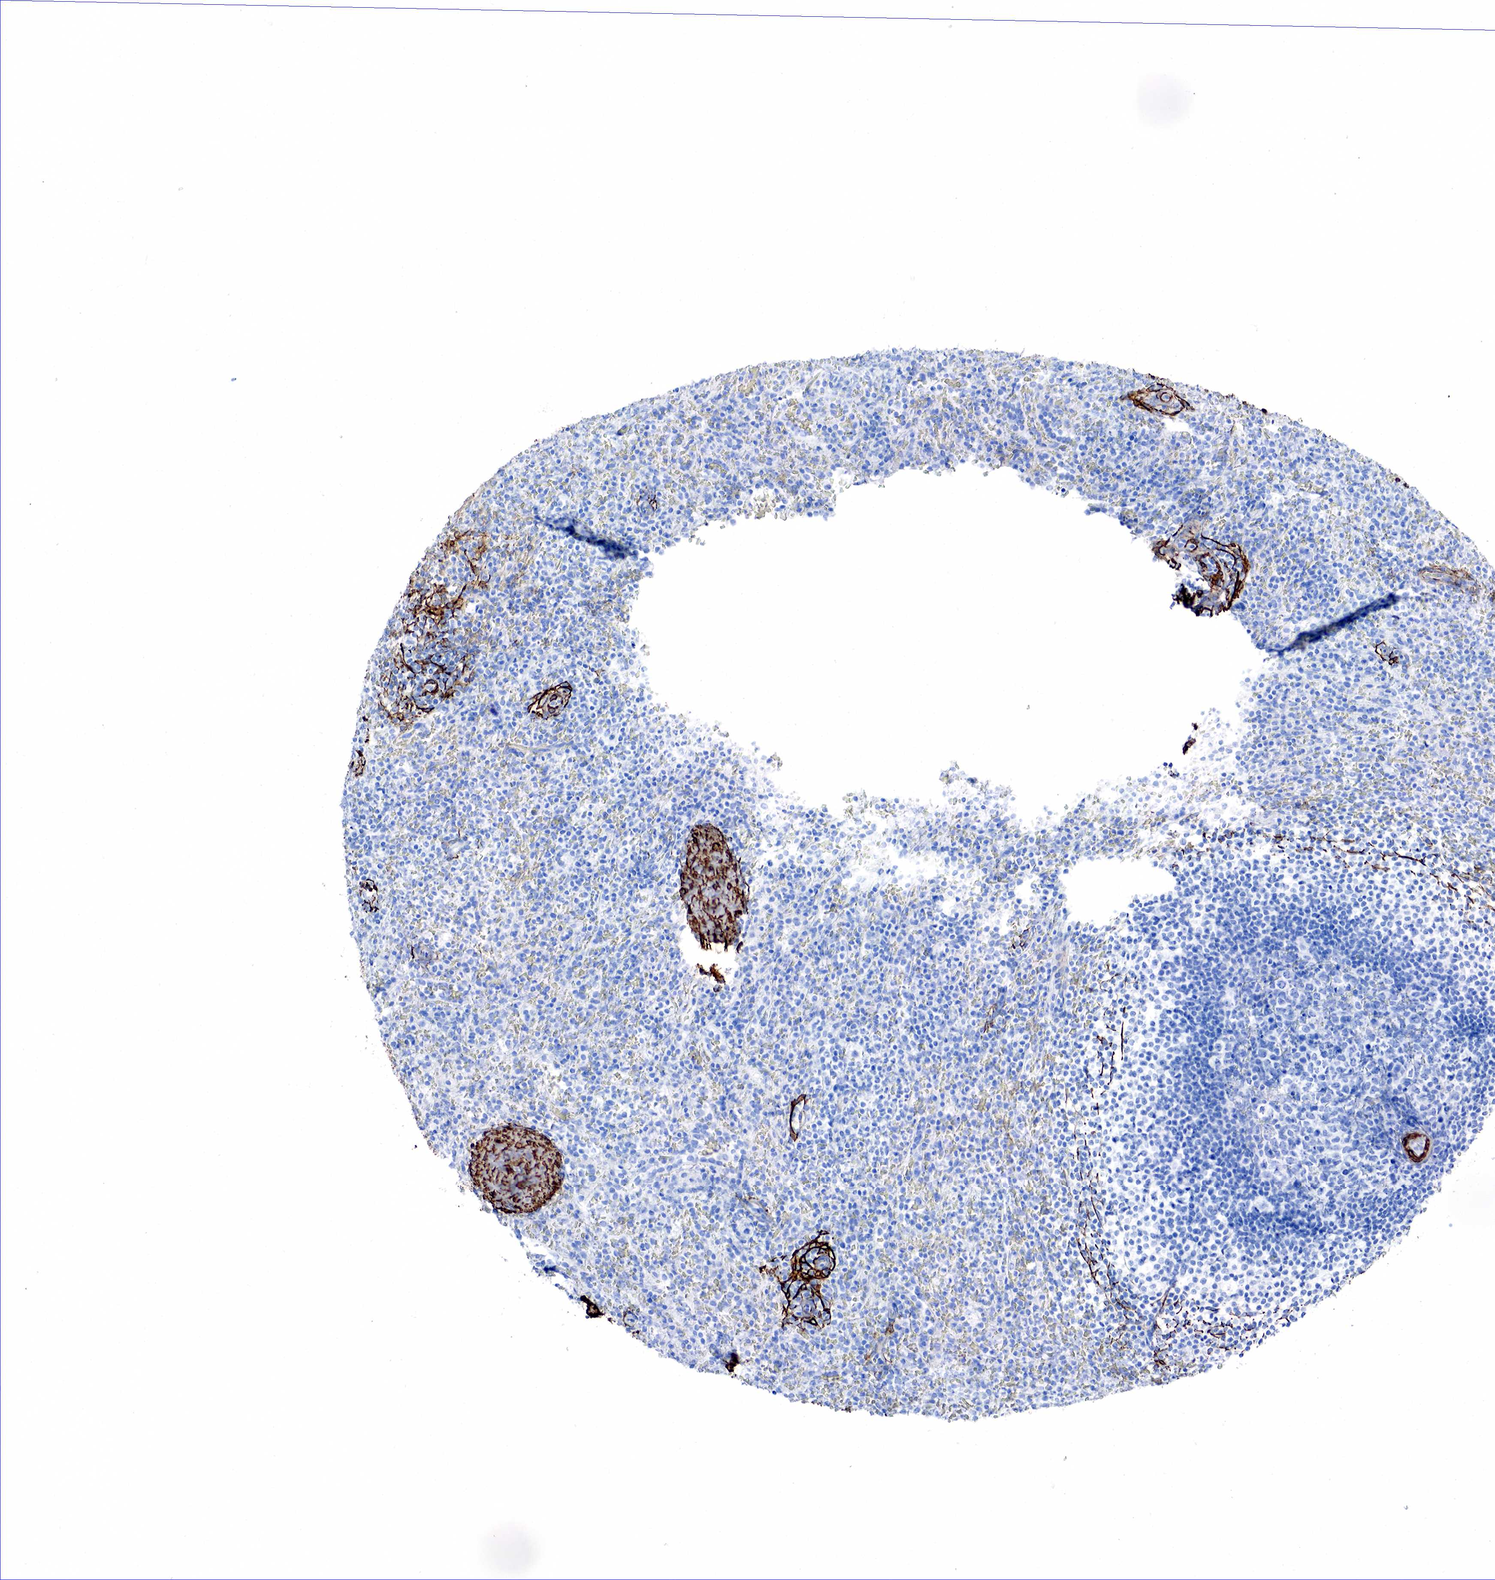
{"staining": {"intensity": "negative", "quantity": "none", "location": "none"}, "tissue": "spleen", "cell_type": "Cells in red pulp", "image_type": "normal", "snomed": [{"axis": "morphology", "description": "Normal tissue, NOS"}, {"axis": "topography", "description": "Spleen"}], "caption": "The photomicrograph shows no significant expression in cells in red pulp of spleen.", "gene": "ACTA1", "patient": {"sex": "female", "age": 21}}